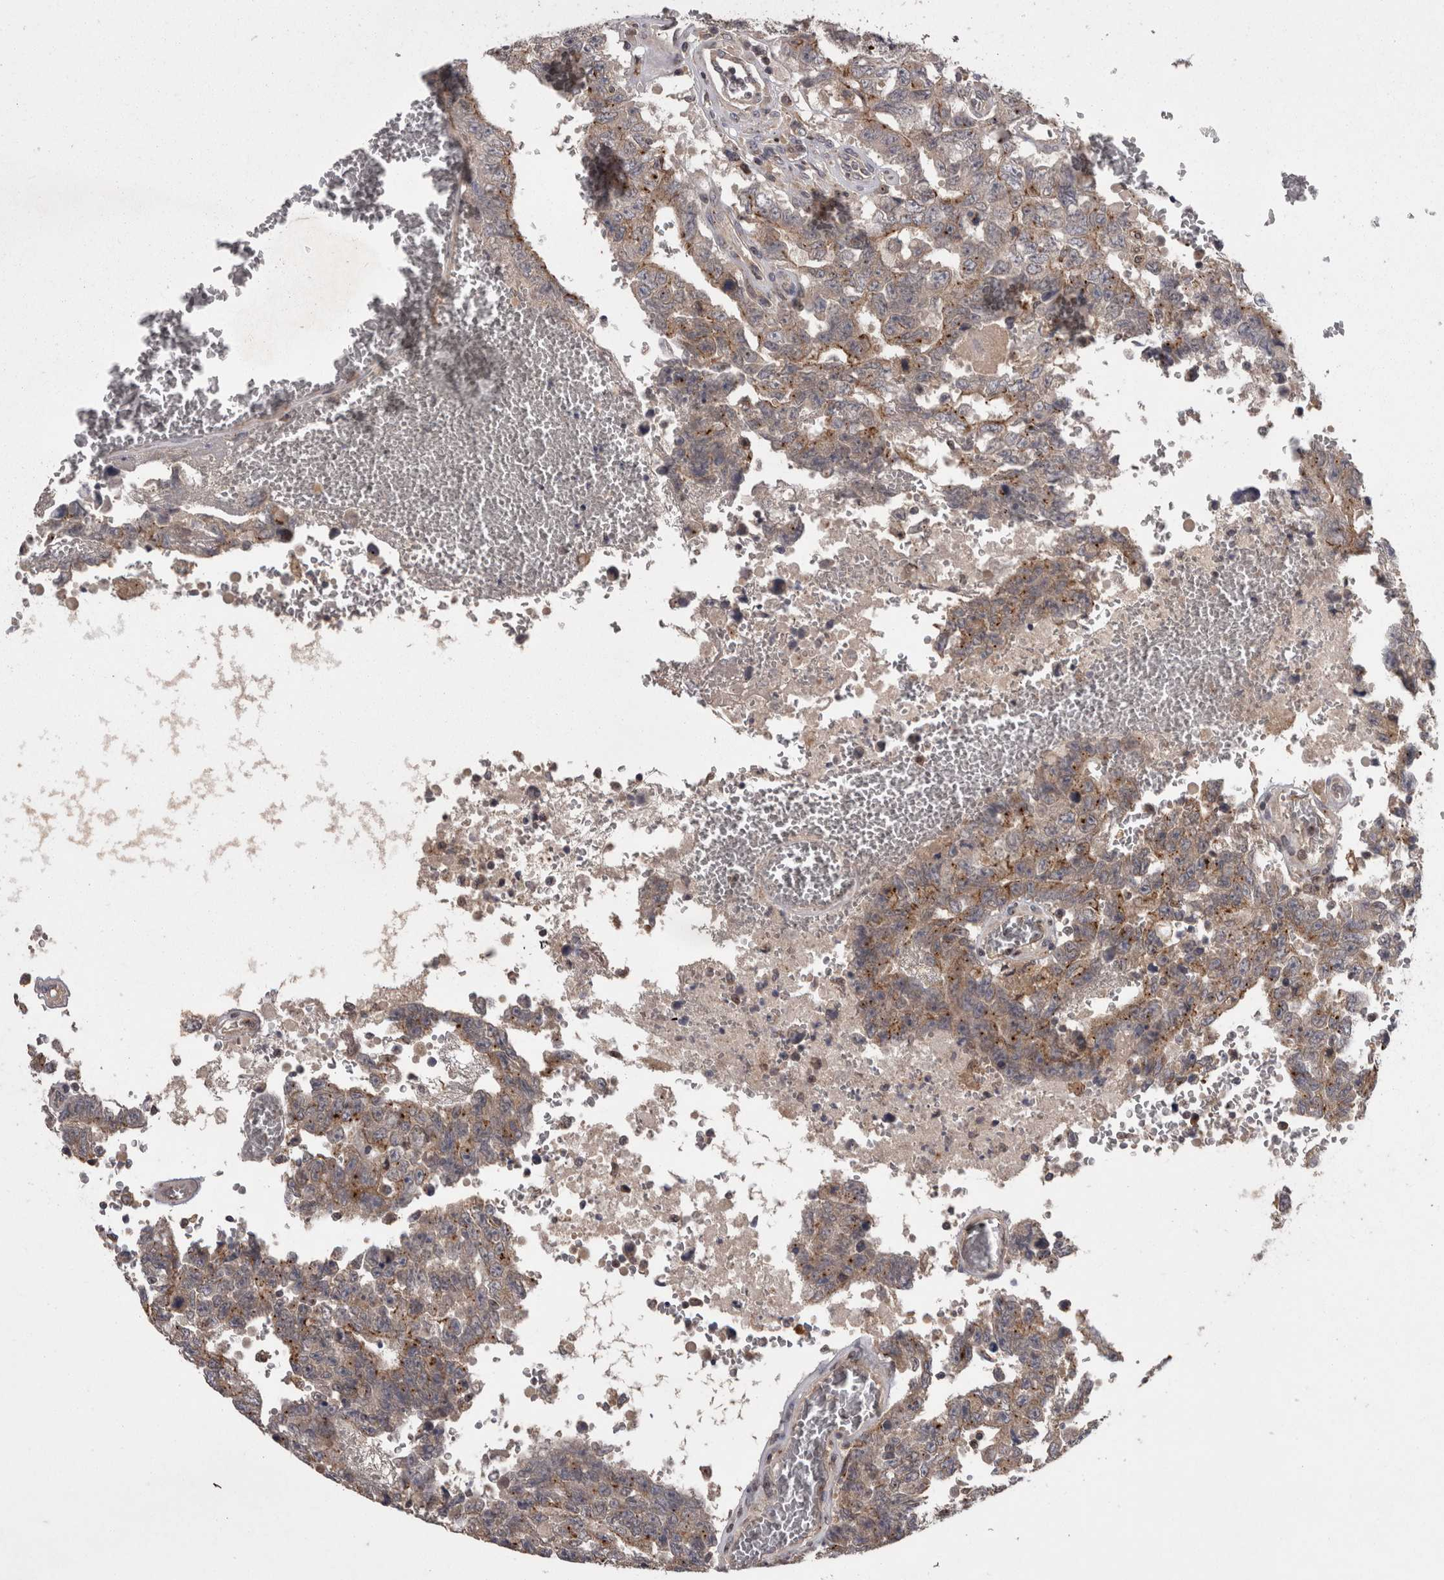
{"staining": {"intensity": "weak", "quantity": ">75%", "location": "cytoplasmic/membranous"}, "tissue": "testis cancer", "cell_type": "Tumor cells", "image_type": "cancer", "snomed": [{"axis": "morphology", "description": "Carcinoma, Embryonal, NOS"}, {"axis": "topography", "description": "Testis"}], "caption": "The photomicrograph demonstrates a brown stain indicating the presence of a protein in the cytoplasmic/membranous of tumor cells in testis embryonal carcinoma.", "gene": "PCM1", "patient": {"sex": "male", "age": 26}}